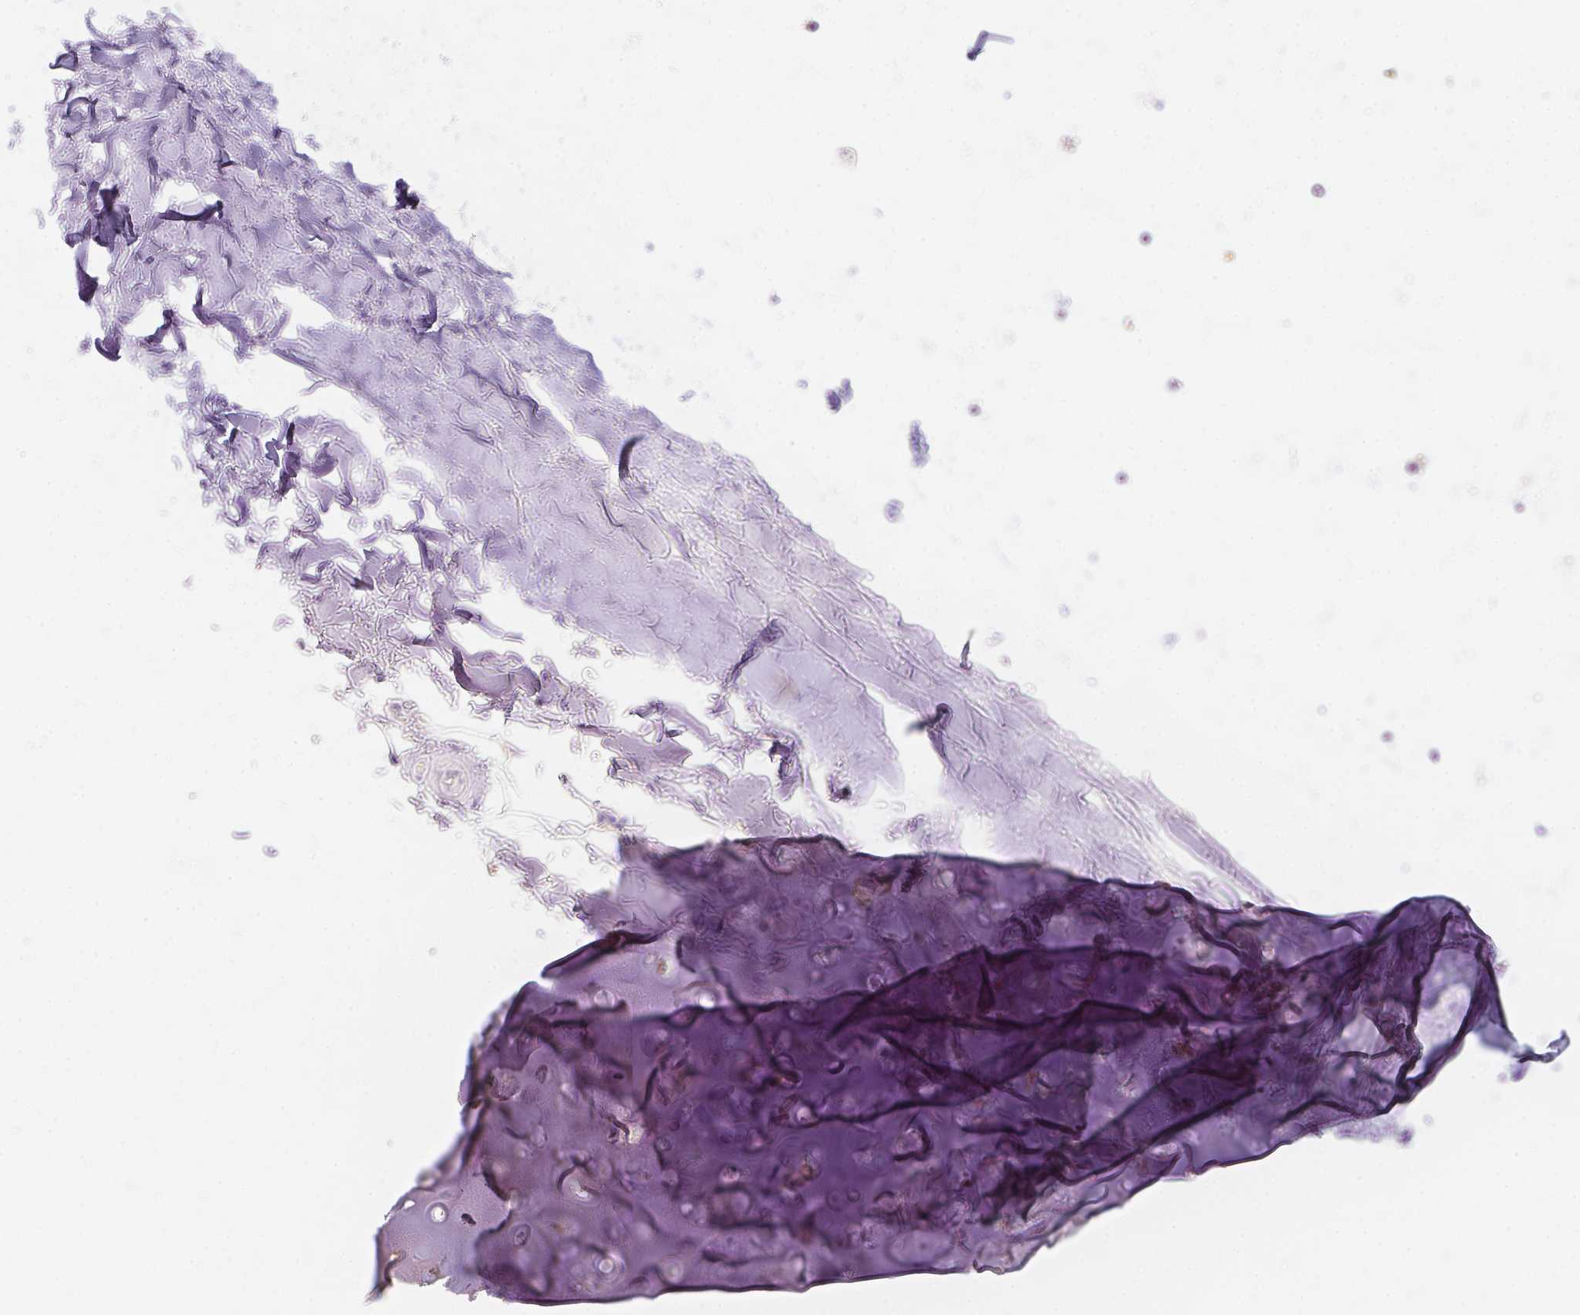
{"staining": {"intensity": "negative", "quantity": "none", "location": "none"}, "tissue": "soft tissue", "cell_type": "Chondrocytes", "image_type": "normal", "snomed": [{"axis": "morphology", "description": "Normal tissue, NOS"}, {"axis": "topography", "description": "Lymph node"}, {"axis": "topography", "description": "Bronchus"}], "caption": "The histopathology image reveals no significant staining in chondrocytes of soft tissue. Brightfield microscopy of IHC stained with DAB (brown) and hematoxylin (blue), captured at high magnification.", "gene": "GAL3ST2", "patient": {"sex": "female", "age": 70}}